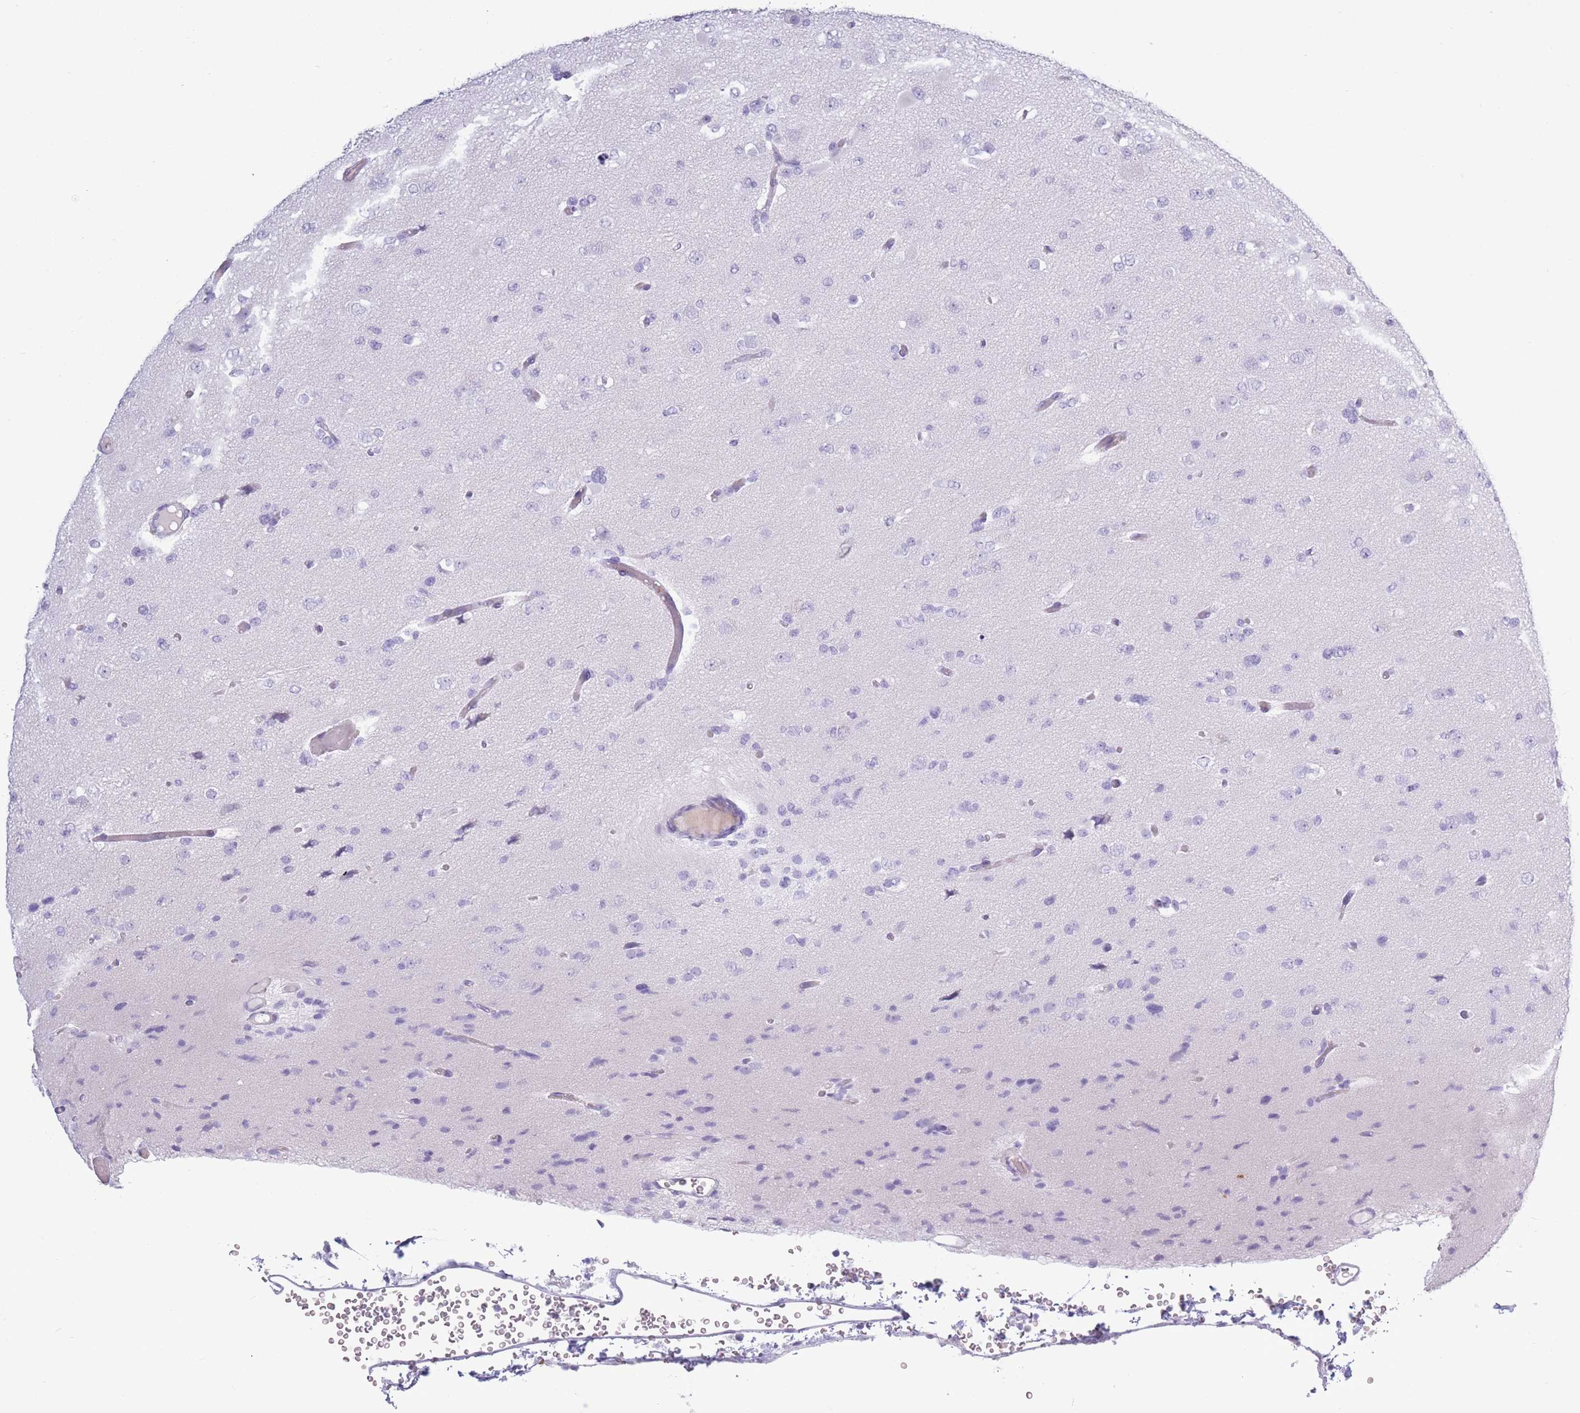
{"staining": {"intensity": "negative", "quantity": "none", "location": "none"}, "tissue": "glioma", "cell_type": "Tumor cells", "image_type": "cancer", "snomed": [{"axis": "morphology", "description": "Glioma, malignant, Low grade"}, {"axis": "topography", "description": "Brain"}], "caption": "Immunohistochemistry (IHC) of malignant glioma (low-grade) shows no staining in tumor cells.", "gene": "OR7C1", "patient": {"sex": "female", "age": 22}}